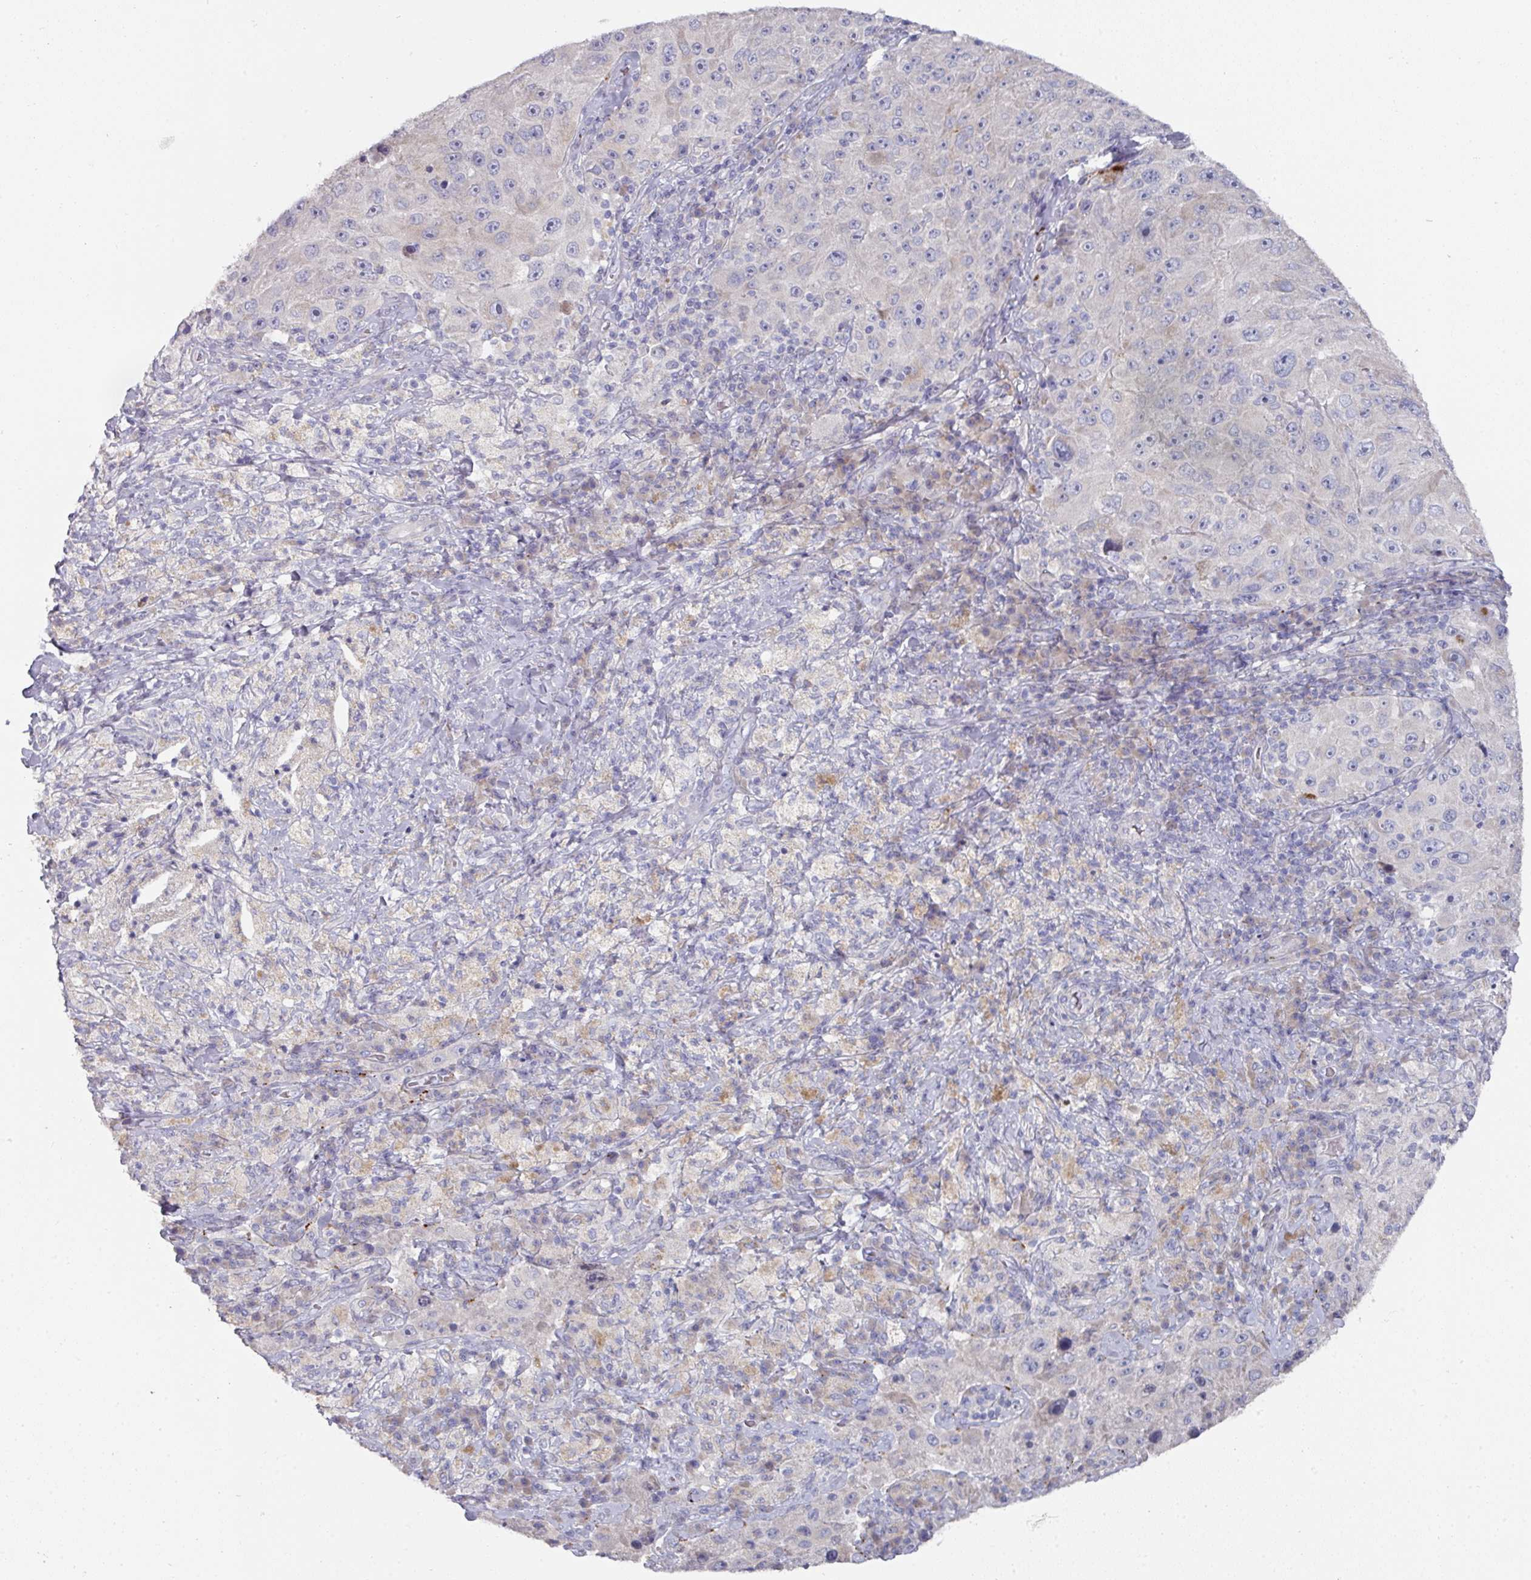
{"staining": {"intensity": "negative", "quantity": "none", "location": "none"}, "tissue": "melanoma", "cell_type": "Tumor cells", "image_type": "cancer", "snomed": [{"axis": "morphology", "description": "Malignant melanoma, Metastatic site"}, {"axis": "topography", "description": "Lymph node"}], "caption": "IHC photomicrograph of human melanoma stained for a protein (brown), which reveals no expression in tumor cells. Nuclei are stained in blue.", "gene": "NT5C1A", "patient": {"sex": "male", "age": 62}}